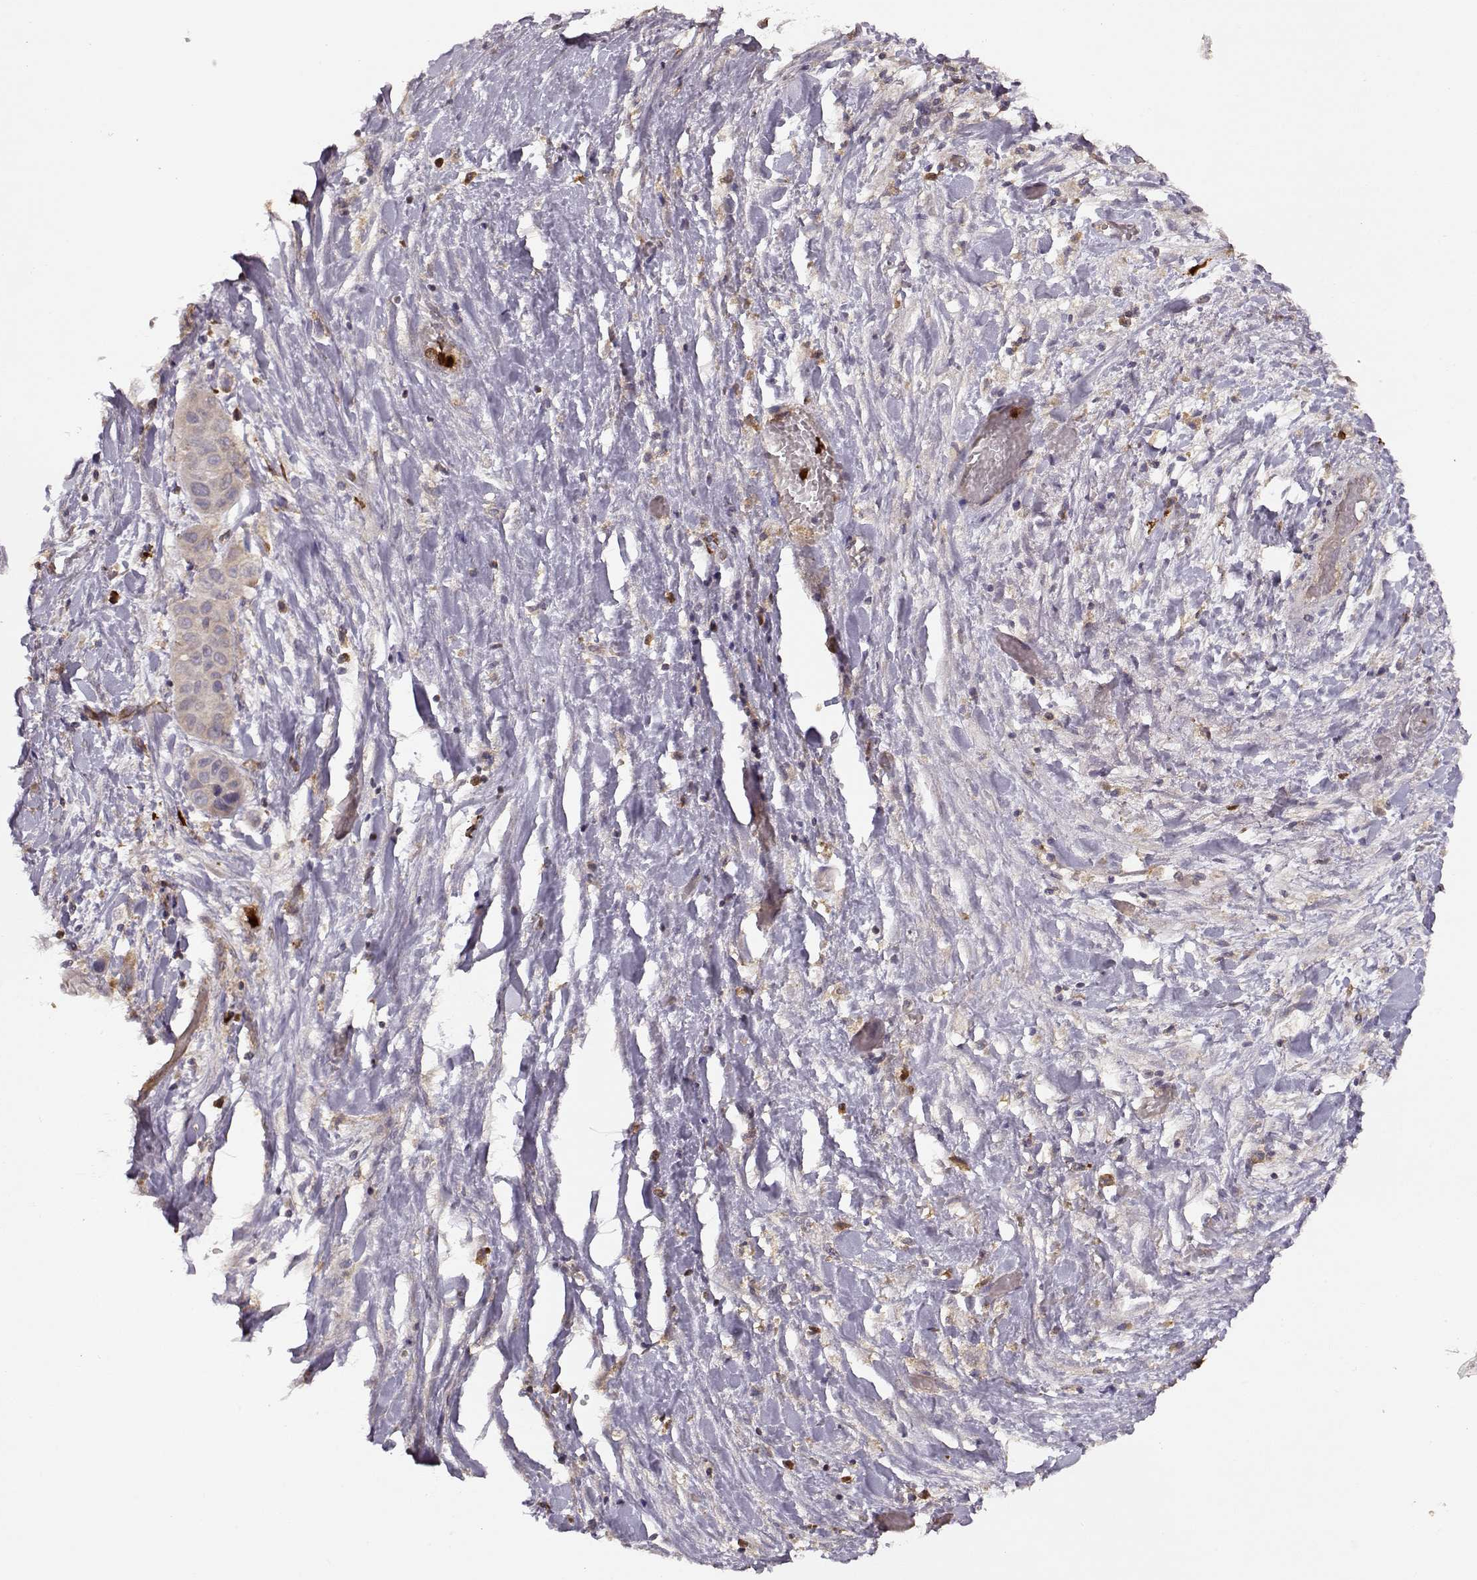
{"staining": {"intensity": "weak", "quantity": ">75%", "location": "cytoplasmic/membranous"}, "tissue": "liver cancer", "cell_type": "Tumor cells", "image_type": "cancer", "snomed": [{"axis": "morphology", "description": "Cholangiocarcinoma"}, {"axis": "topography", "description": "Liver"}], "caption": "Tumor cells demonstrate low levels of weak cytoplasmic/membranous positivity in approximately >75% of cells in human liver cancer (cholangiocarcinoma). (Brightfield microscopy of DAB IHC at high magnification).", "gene": "ARHGEF2", "patient": {"sex": "female", "age": 52}}